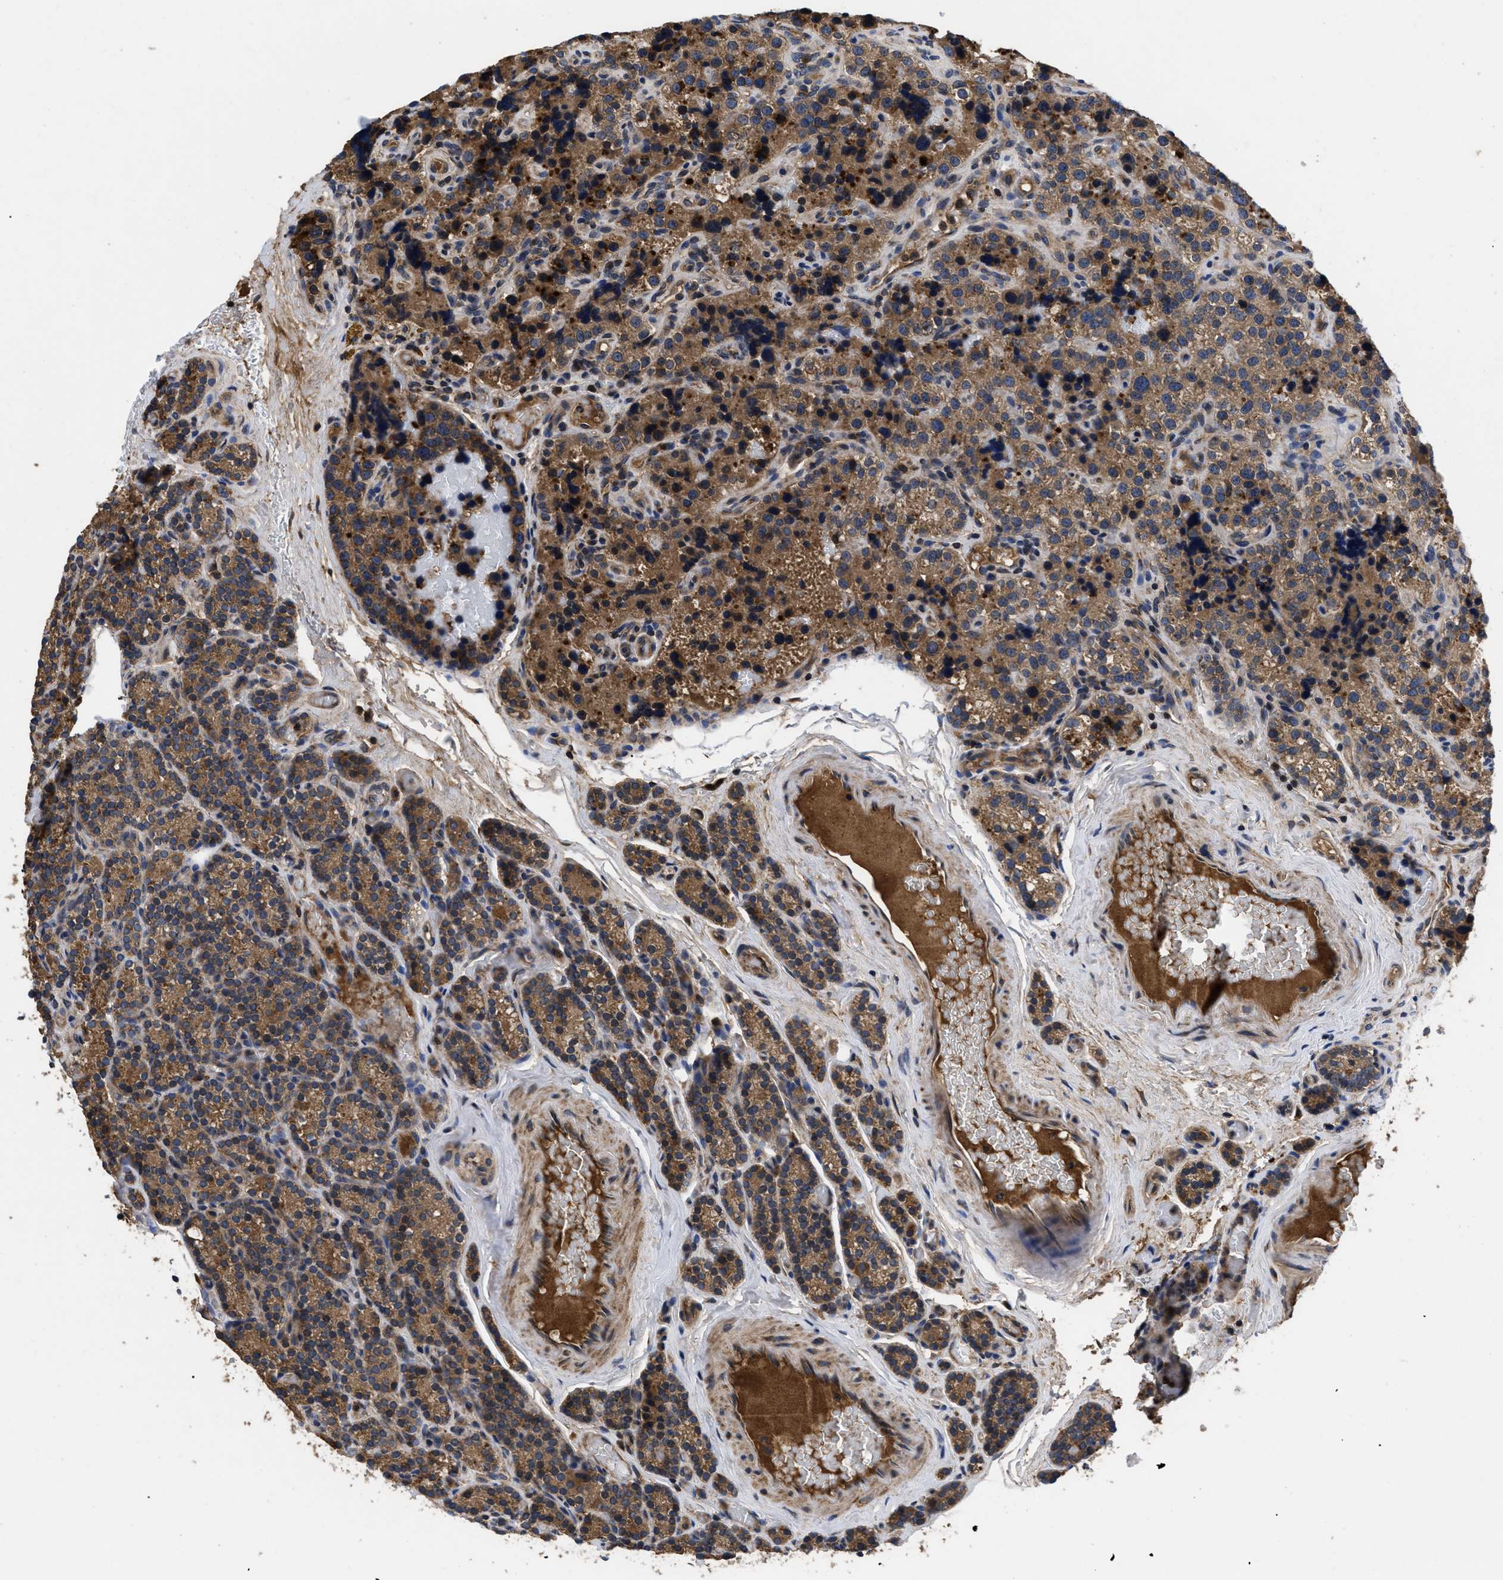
{"staining": {"intensity": "moderate", "quantity": ">75%", "location": "cytoplasmic/membranous"}, "tissue": "parathyroid gland", "cell_type": "Glandular cells", "image_type": "normal", "snomed": [{"axis": "morphology", "description": "Normal tissue, NOS"}, {"axis": "morphology", "description": "Adenoma, NOS"}, {"axis": "topography", "description": "Parathyroid gland"}], "caption": "Immunohistochemical staining of unremarkable parathyroid gland exhibits moderate cytoplasmic/membranous protein expression in about >75% of glandular cells.", "gene": "LRRC3", "patient": {"sex": "female", "age": 51}}